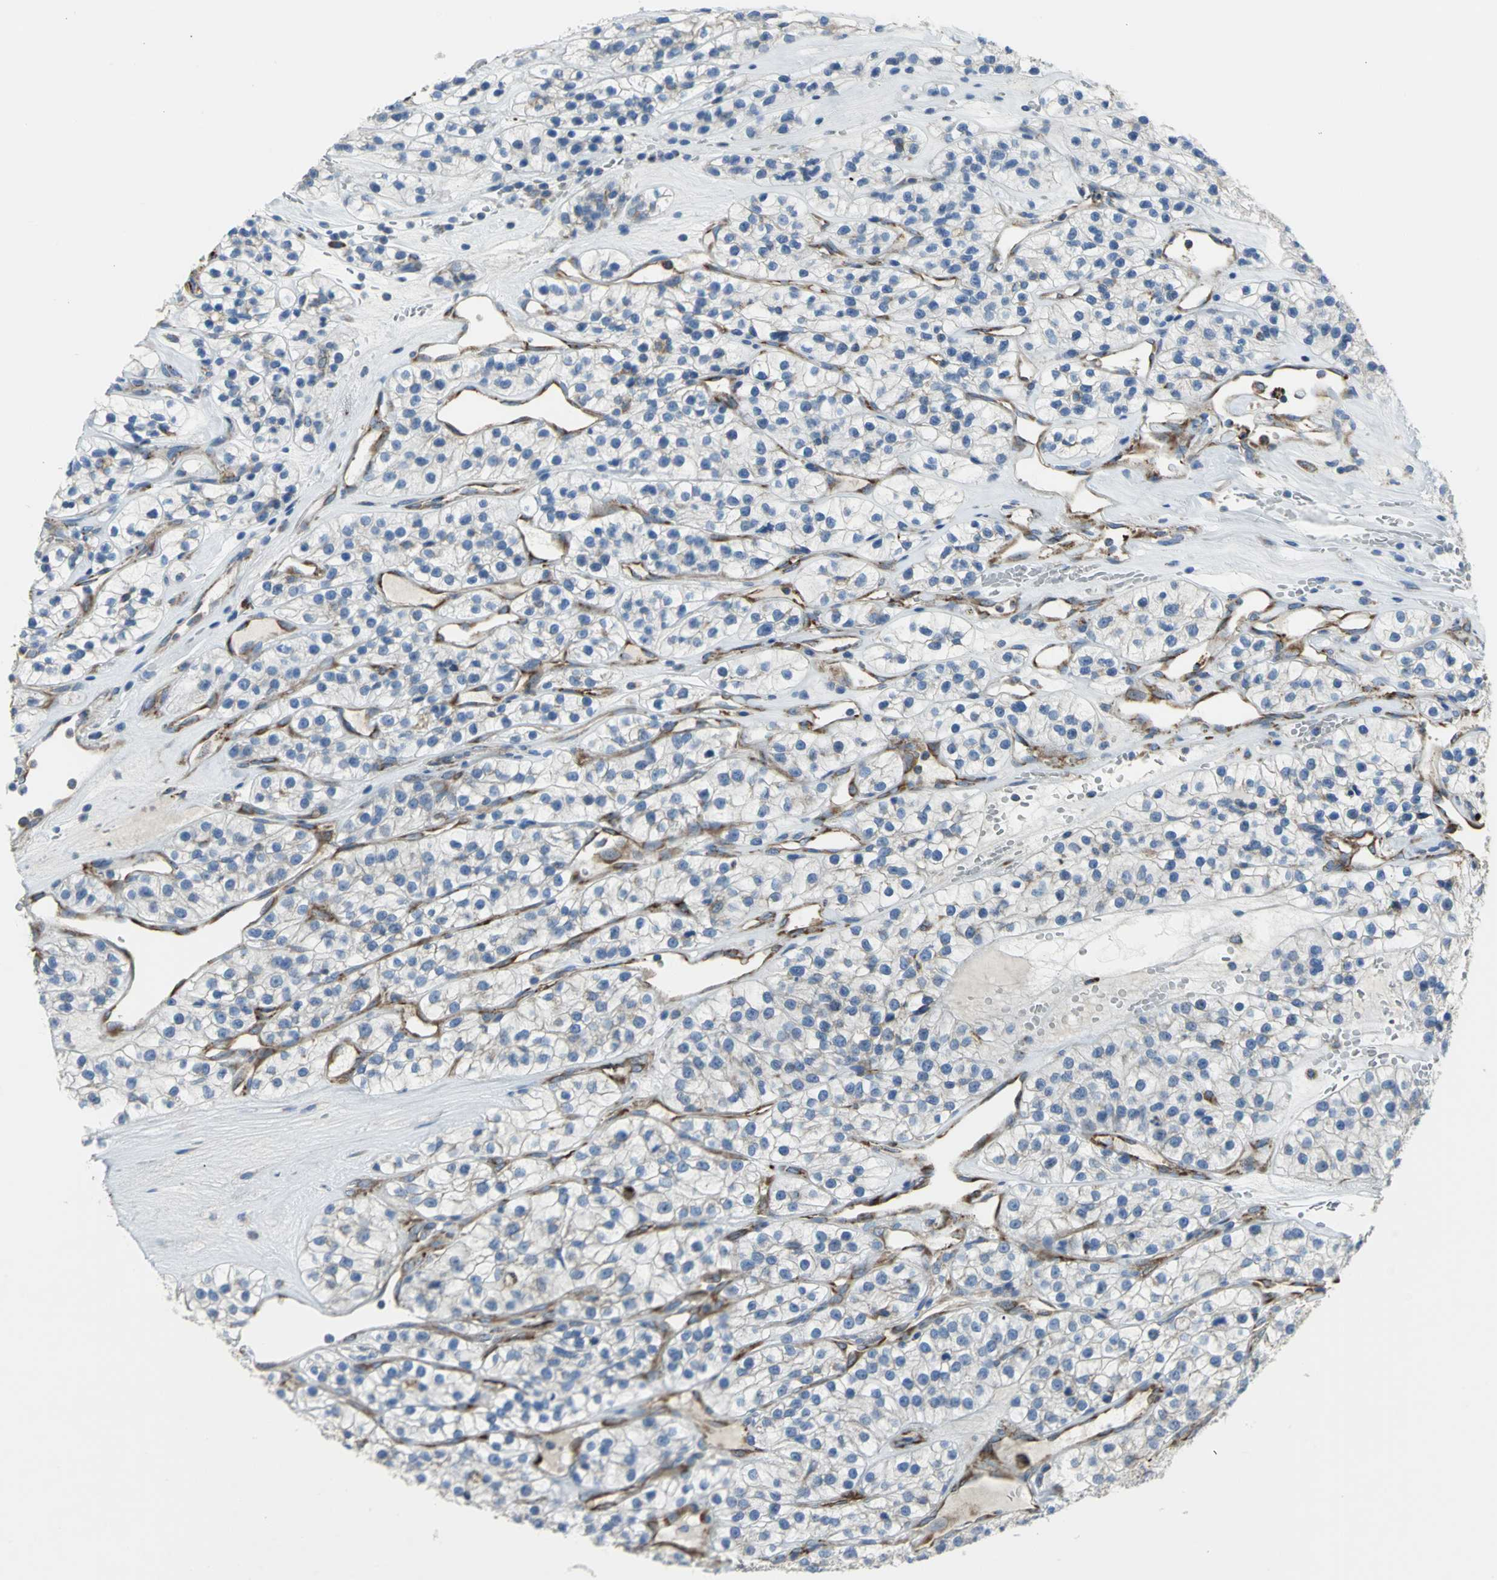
{"staining": {"intensity": "negative", "quantity": "none", "location": "none"}, "tissue": "renal cancer", "cell_type": "Tumor cells", "image_type": "cancer", "snomed": [{"axis": "morphology", "description": "Adenocarcinoma, NOS"}, {"axis": "topography", "description": "Kidney"}], "caption": "Immunohistochemical staining of renal cancer (adenocarcinoma) displays no significant expression in tumor cells.", "gene": "TULP4", "patient": {"sex": "female", "age": 57}}